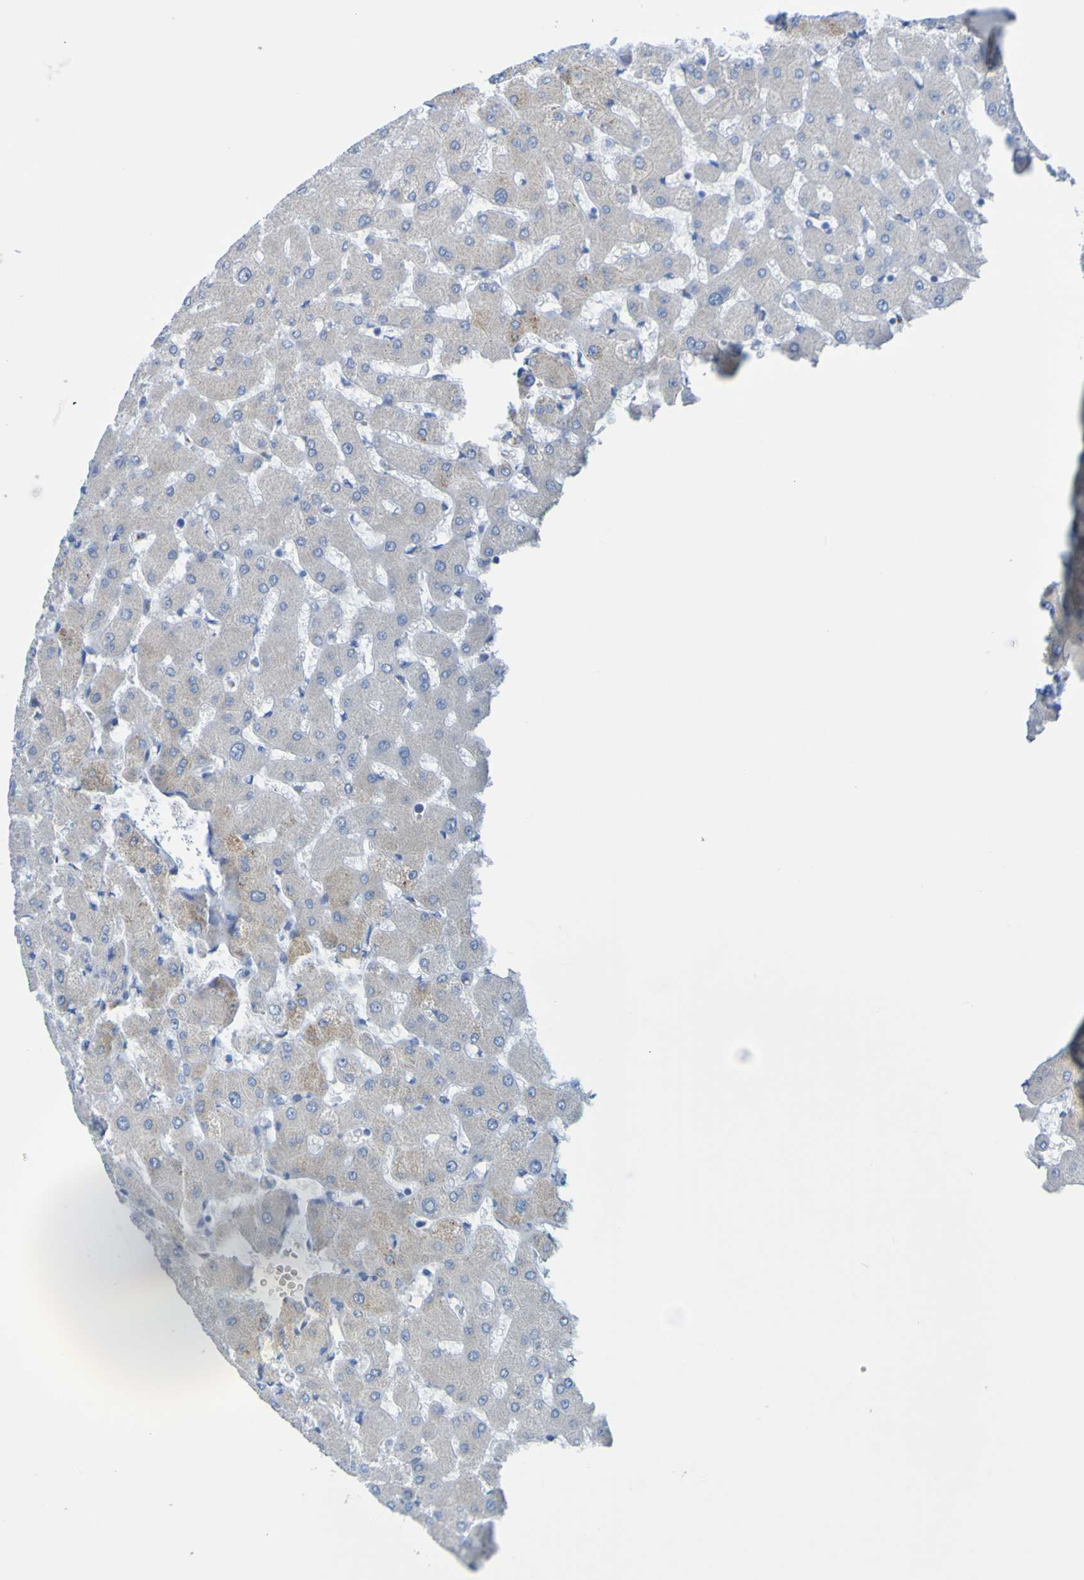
{"staining": {"intensity": "negative", "quantity": "none", "location": "none"}, "tissue": "liver", "cell_type": "Cholangiocytes", "image_type": "normal", "snomed": [{"axis": "morphology", "description": "Normal tissue, NOS"}, {"axis": "topography", "description": "Liver"}], "caption": "This is an IHC photomicrograph of normal liver. There is no positivity in cholangiocytes.", "gene": "ACMSD", "patient": {"sex": "female", "age": 63}}